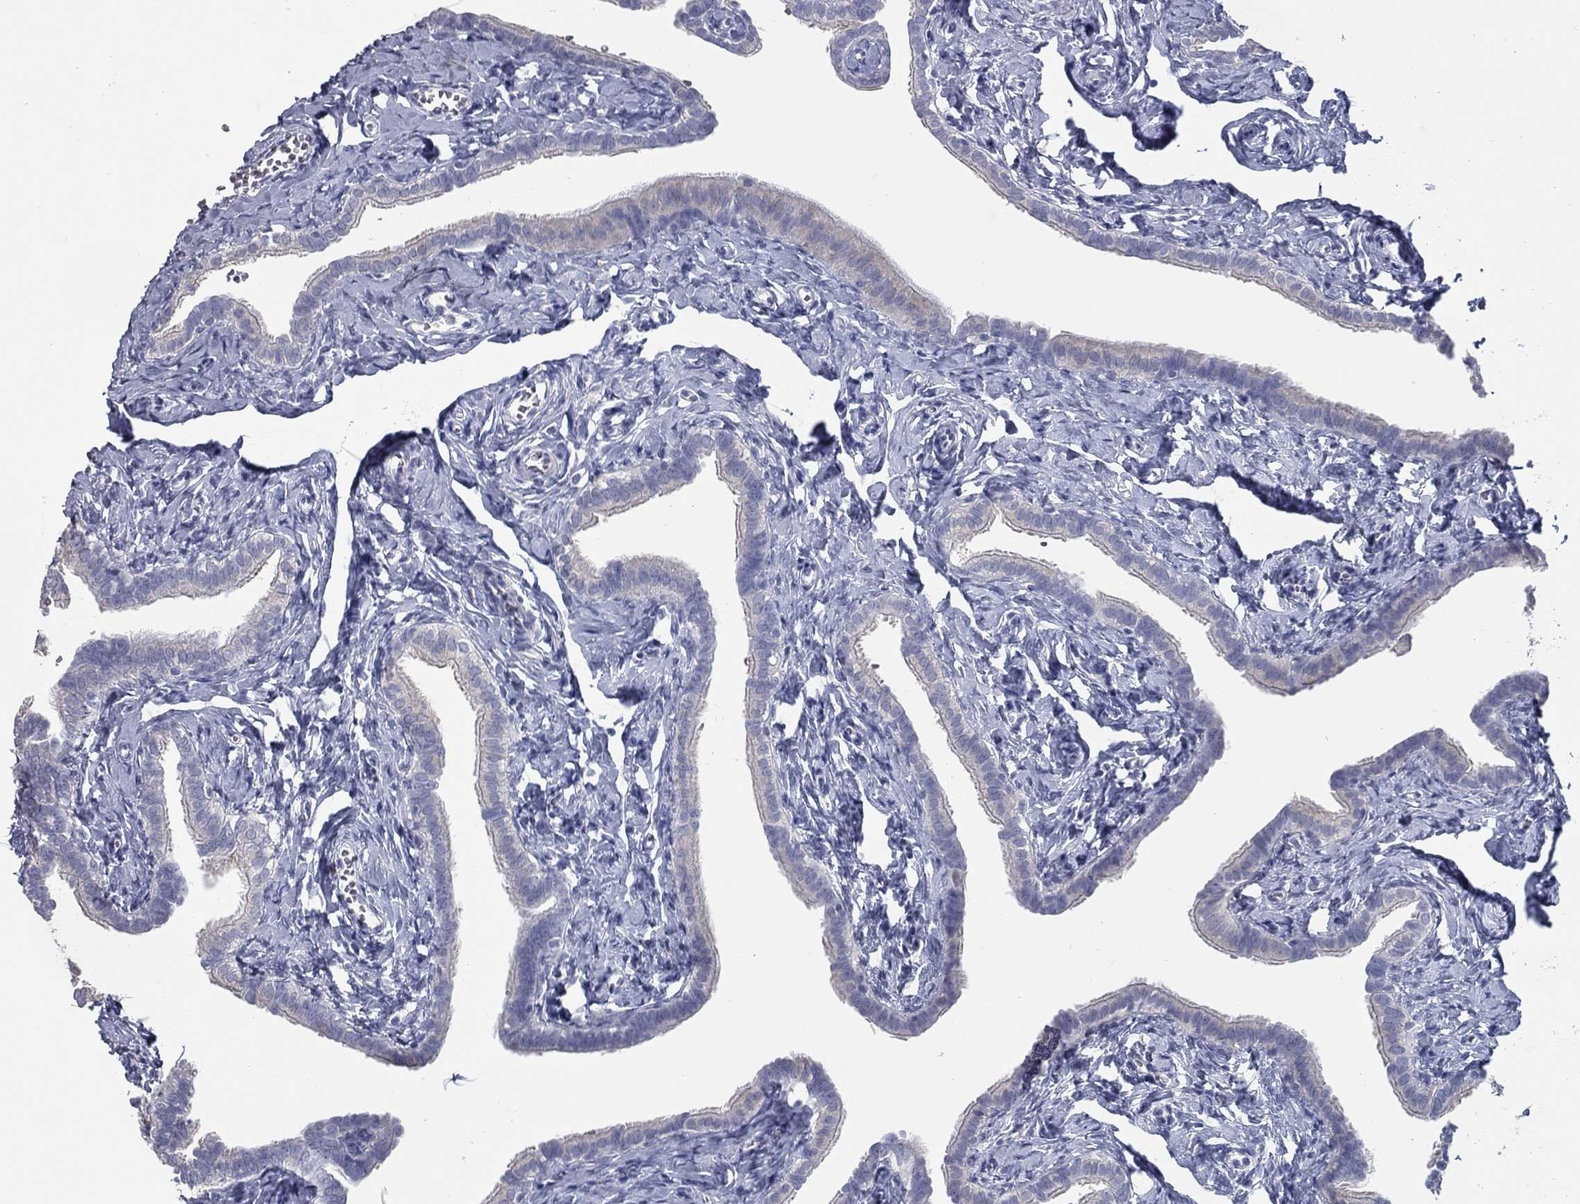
{"staining": {"intensity": "negative", "quantity": "none", "location": "none"}, "tissue": "fallopian tube", "cell_type": "Glandular cells", "image_type": "normal", "snomed": [{"axis": "morphology", "description": "Normal tissue, NOS"}, {"axis": "topography", "description": "Fallopian tube"}], "caption": "Immunohistochemistry (IHC) image of benign human fallopian tube stained for a protein (brown), which exhibits no positivity in glandular cells. (Brightfield microscopy of DAB (3,3'-diaminobenzidine) immunohistochemistry at high magnification).", "gene": "TAC1", "patient": {"sex": "female", "age": 41}}